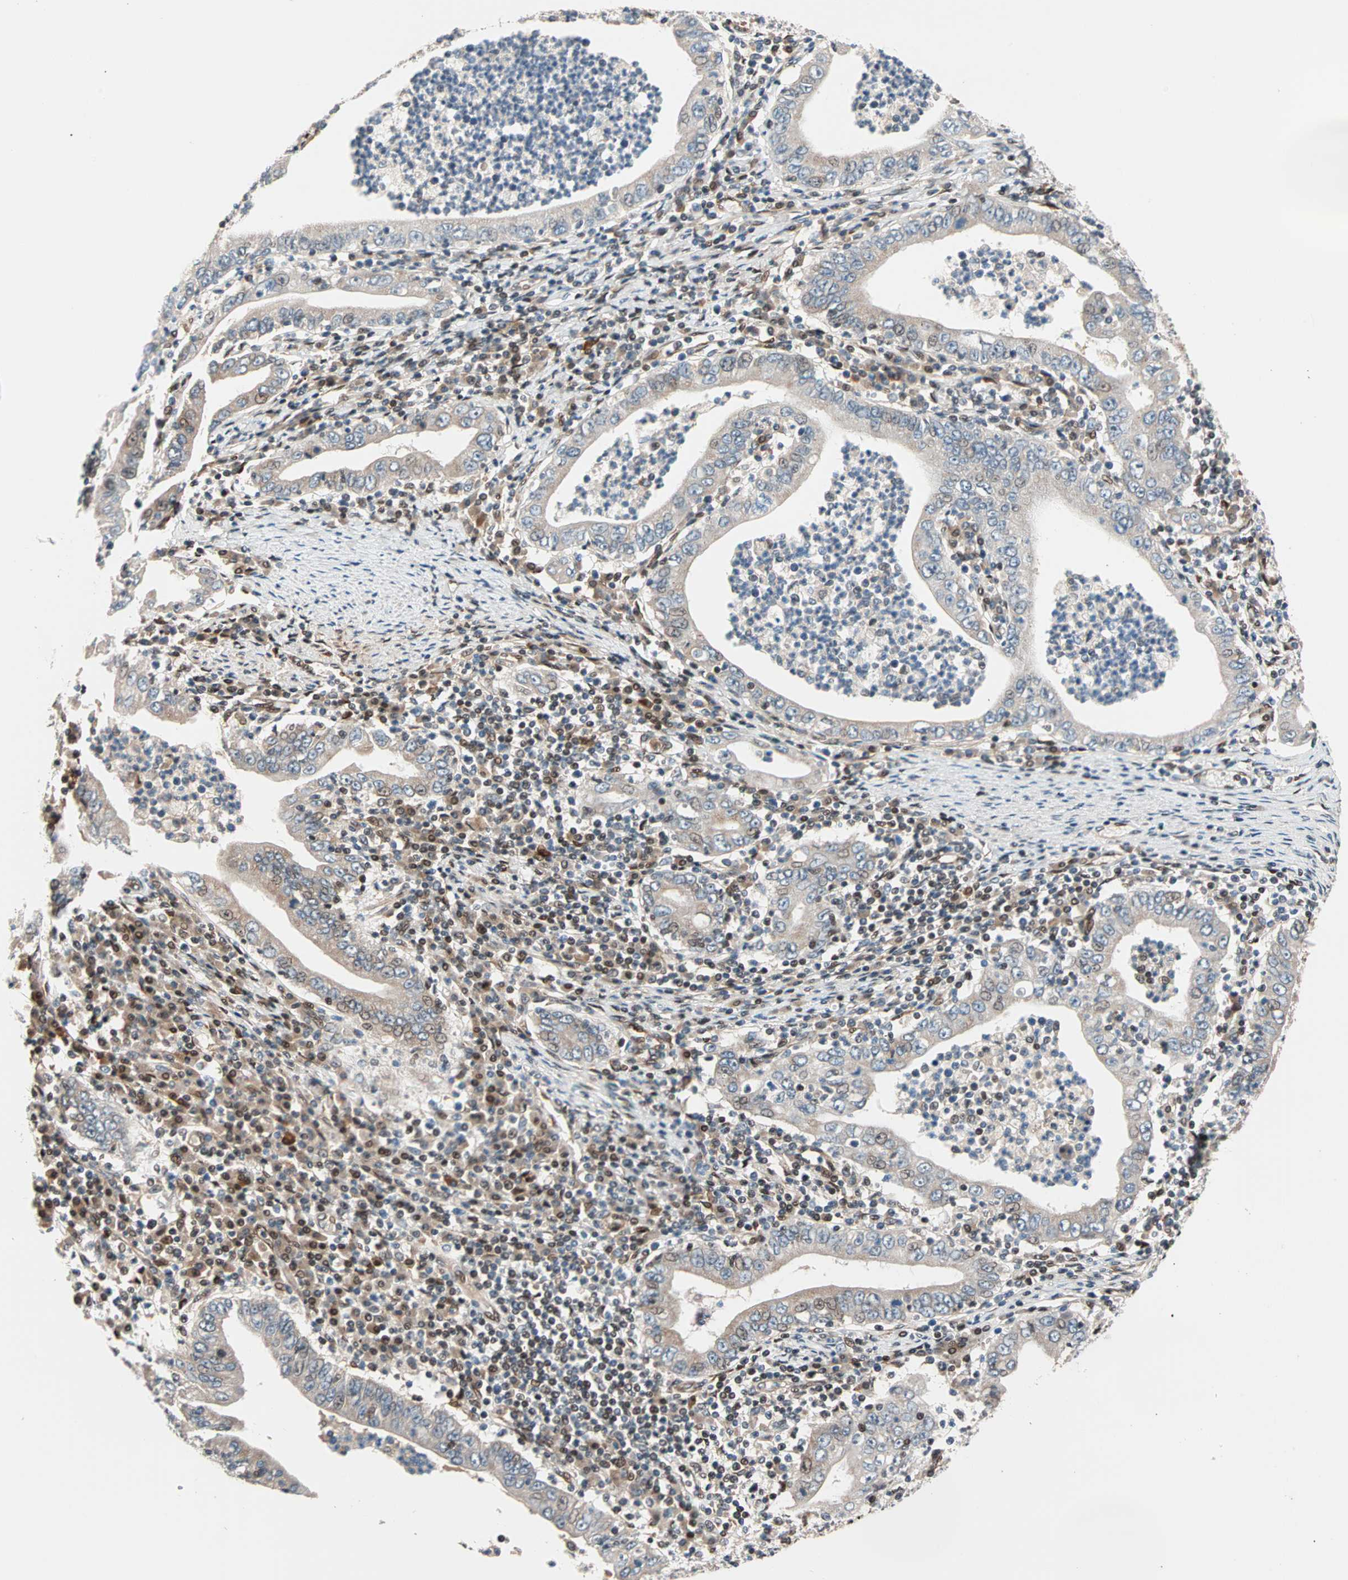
{"staining": {"intensity": "weak", "quantity": ">75%", "location": "cytoplasmic/membranous"}, "tissue": "stomach cancer", "cell_type": "Tumor cells", "image_type": "cancer", "snomed": [{"axis": "morphology", "description": "Normal tissue, NOS"}, {"axis": "morphology", "description": "Adenocarcinoma, NOS"}, {"axis": "topography", "description": "Esophagus"}, {"axis": "topography", "description": "Stomach, upper"}, {"axis": "topography", "description": "Peripheral nerve tissue"}], "caption": "About >75% of tumor cells in adenocarcinoma (stomach) show weak cytoplasmic/membranous protein positivity as visualized by brown immunohistochemical staining.", "gene": "HECW1", "patient": {"sex": "male", "age": 62}}